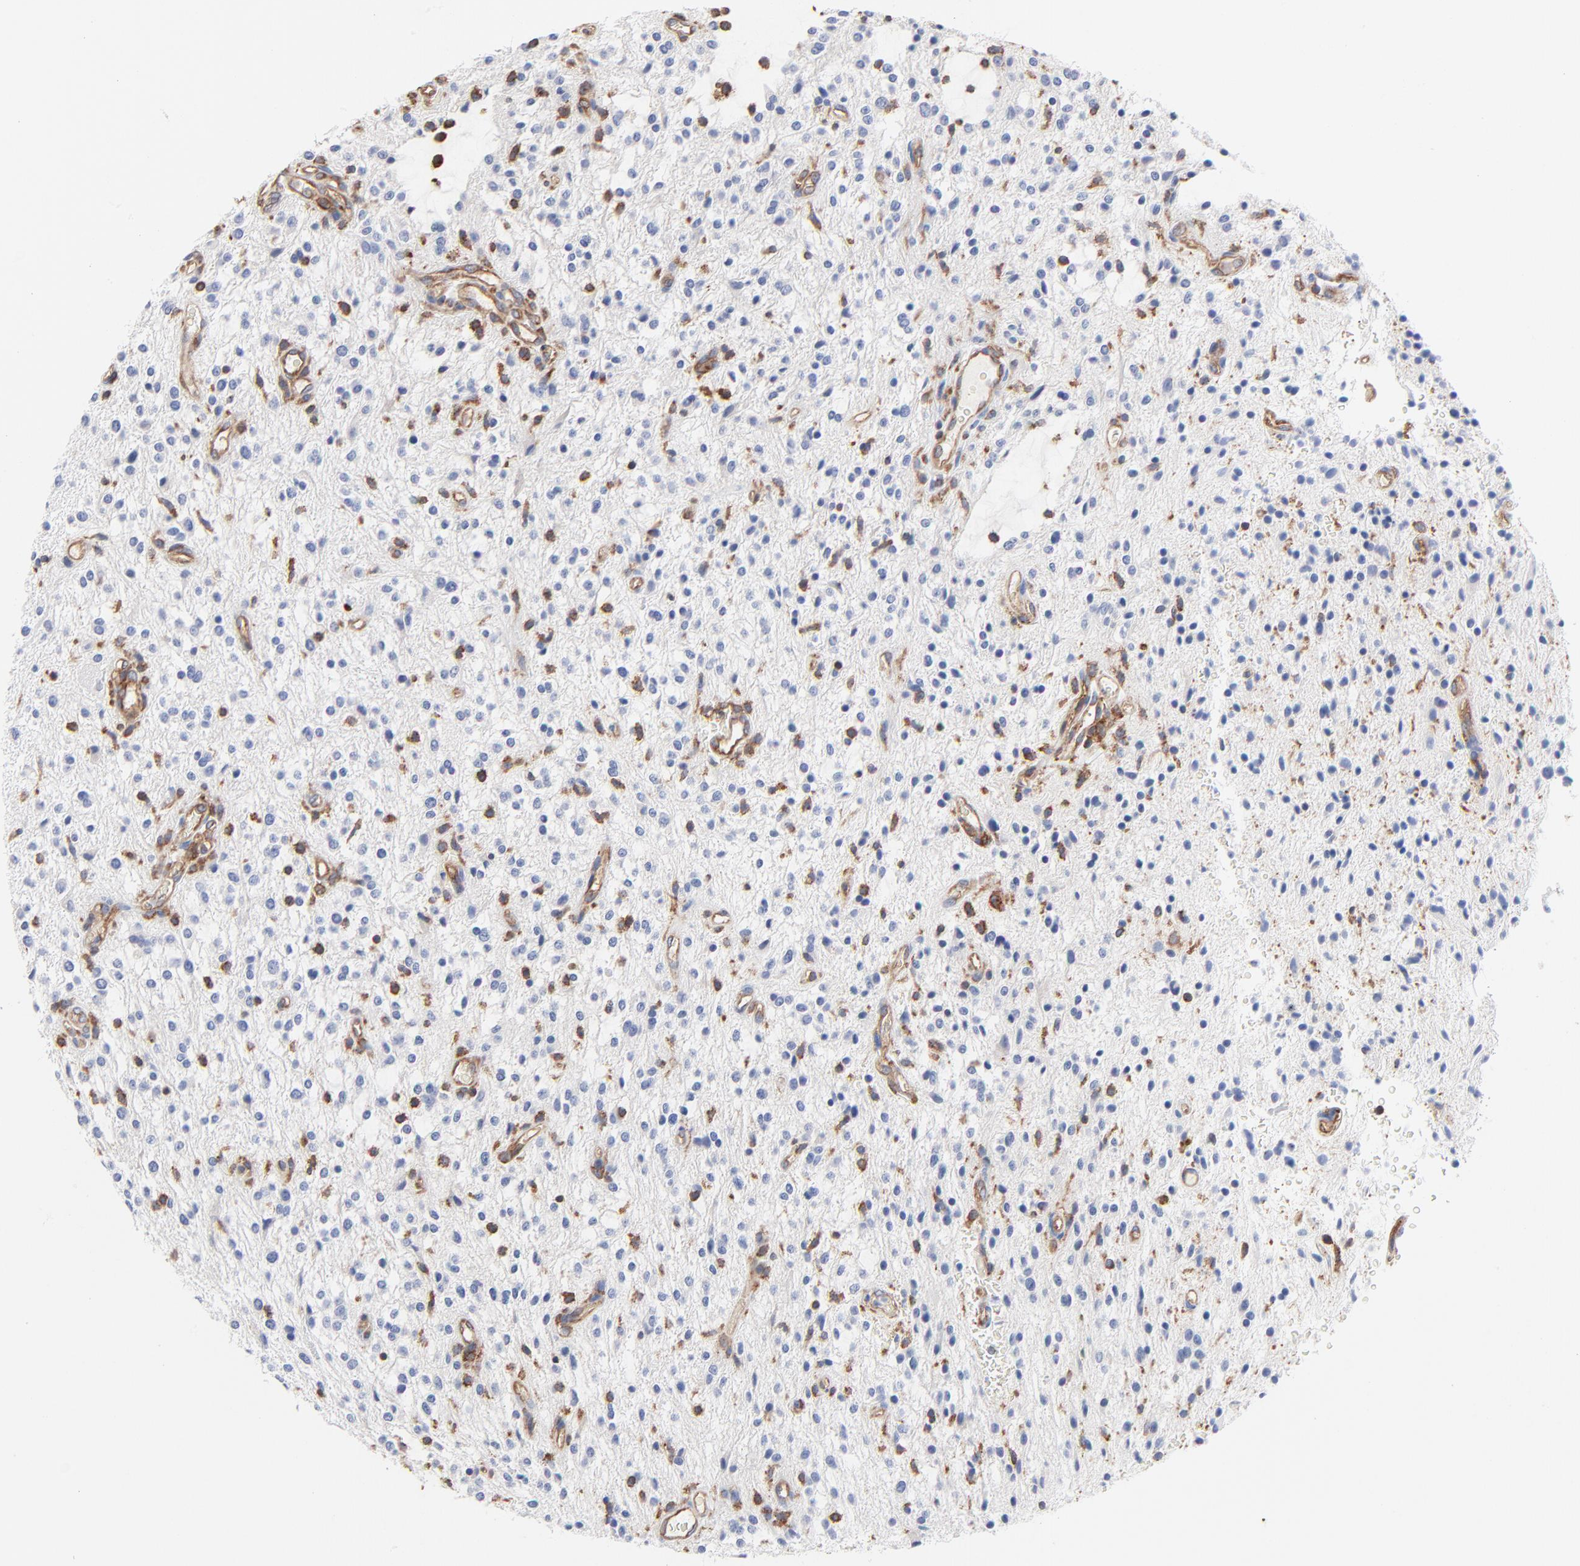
{"staining": {"intensity": "negative", "quantity": "none", "location": "none"}, "tissue": "glioma", "cell_type": "Tumor cells", "image_type": "cancer", "snomed": [{"axis": "morphology", "description": "Glioma, malignant, NOS"}, {"axis": "topography", "description": "Cerebellum"}], "caption": "Immunohistochemistry (IHC) photomicrograph of glioma stained for a protein (brown), which exhibits no positivity in tumor cells.", "gene": "CD2AP", "patient": {"sex": "female", "age": 10}}